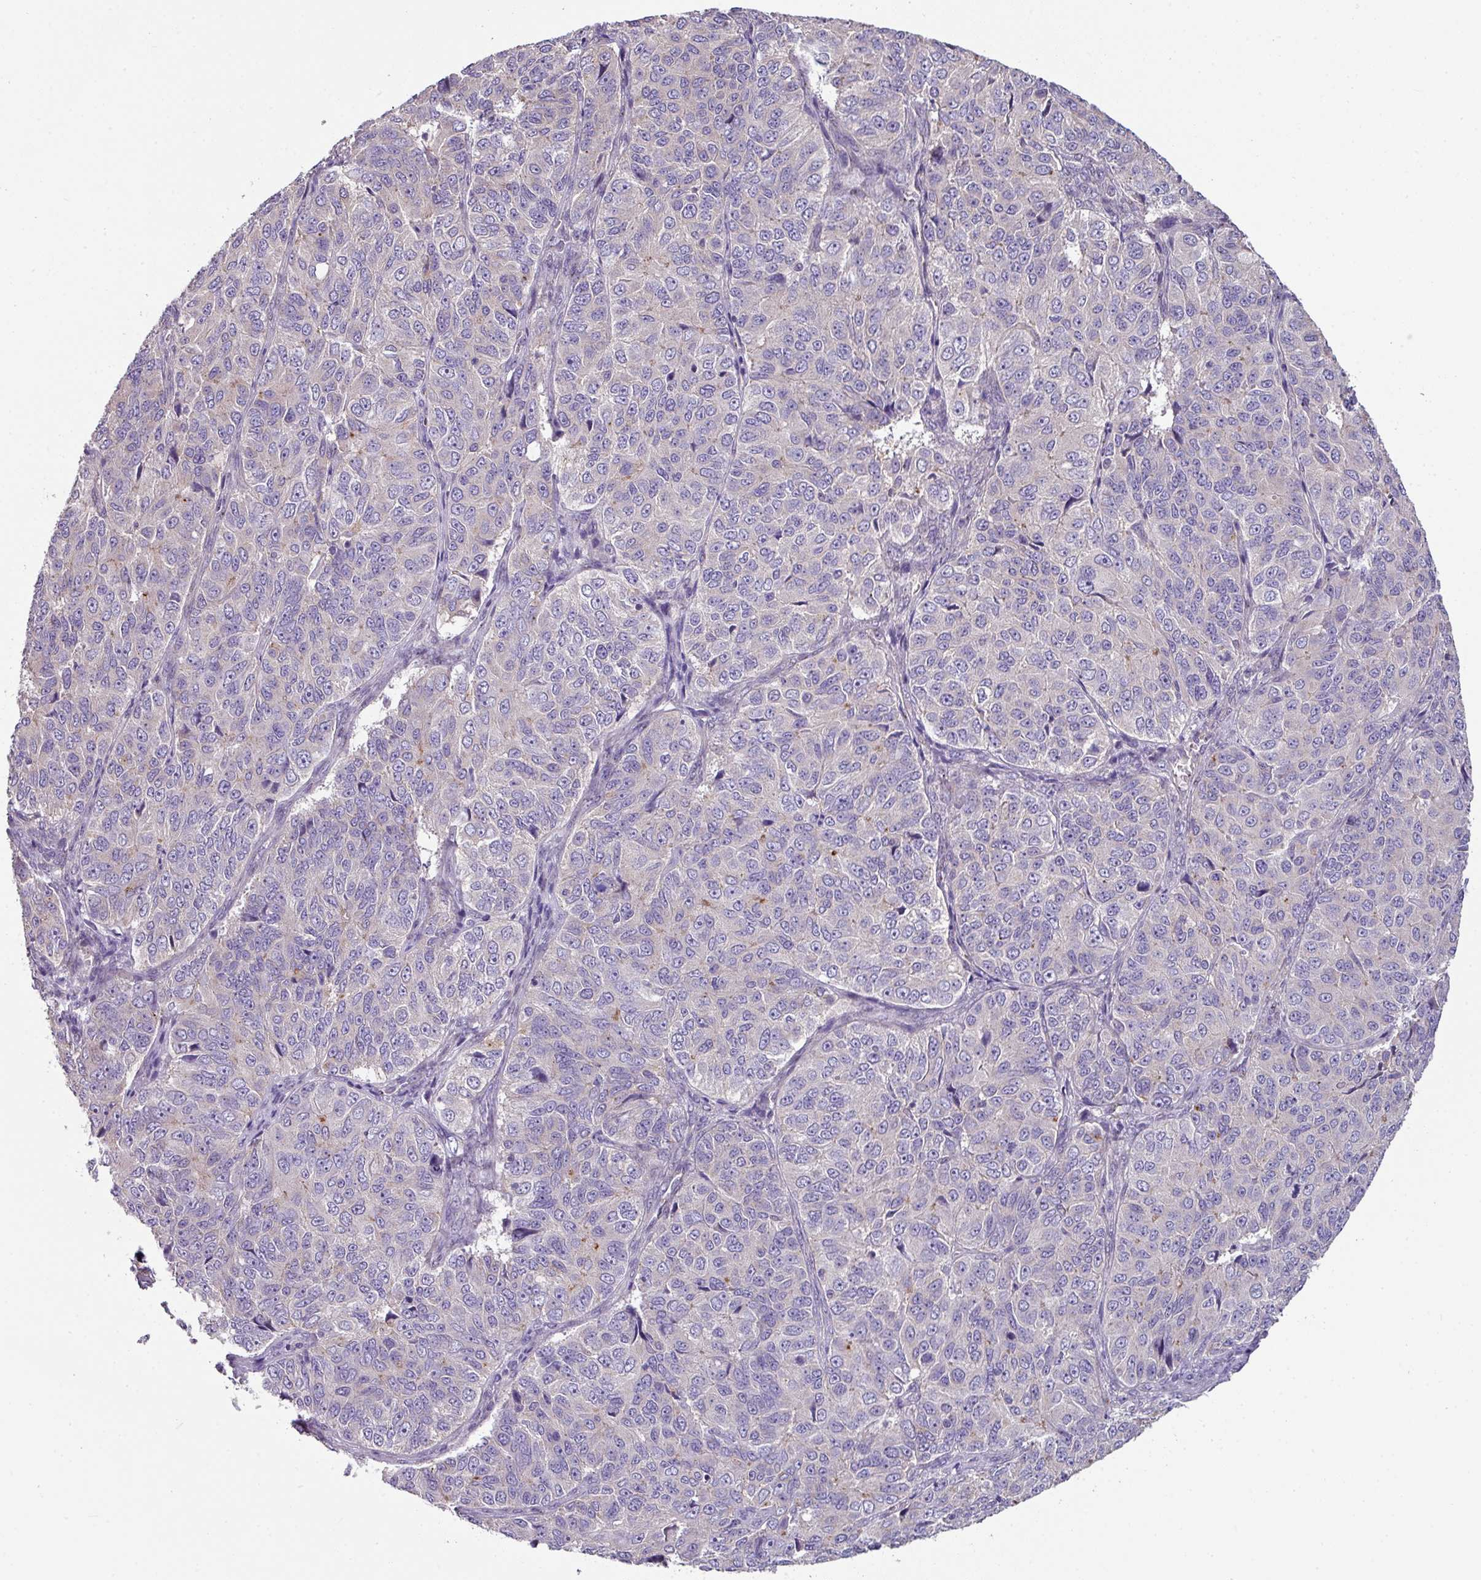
{"staining": {"intensity": "negative", "quantity": "none", "location": "none"}, "tissue": "ovarian cancer", "cell_type": "Tumor cells", "image_type": "cancer", "snomed": [{"axis": "morphology", "description": "Carcinoma, endometroid"}, {"axis": "topography", "description": "Ovary"}], "caption": "This is an IHC photomicrograph of human ovarian cancer. There is no positivity in tumor cells.", "gene": "LRRC9", "patient": {"sex": "female", "age": 51}}